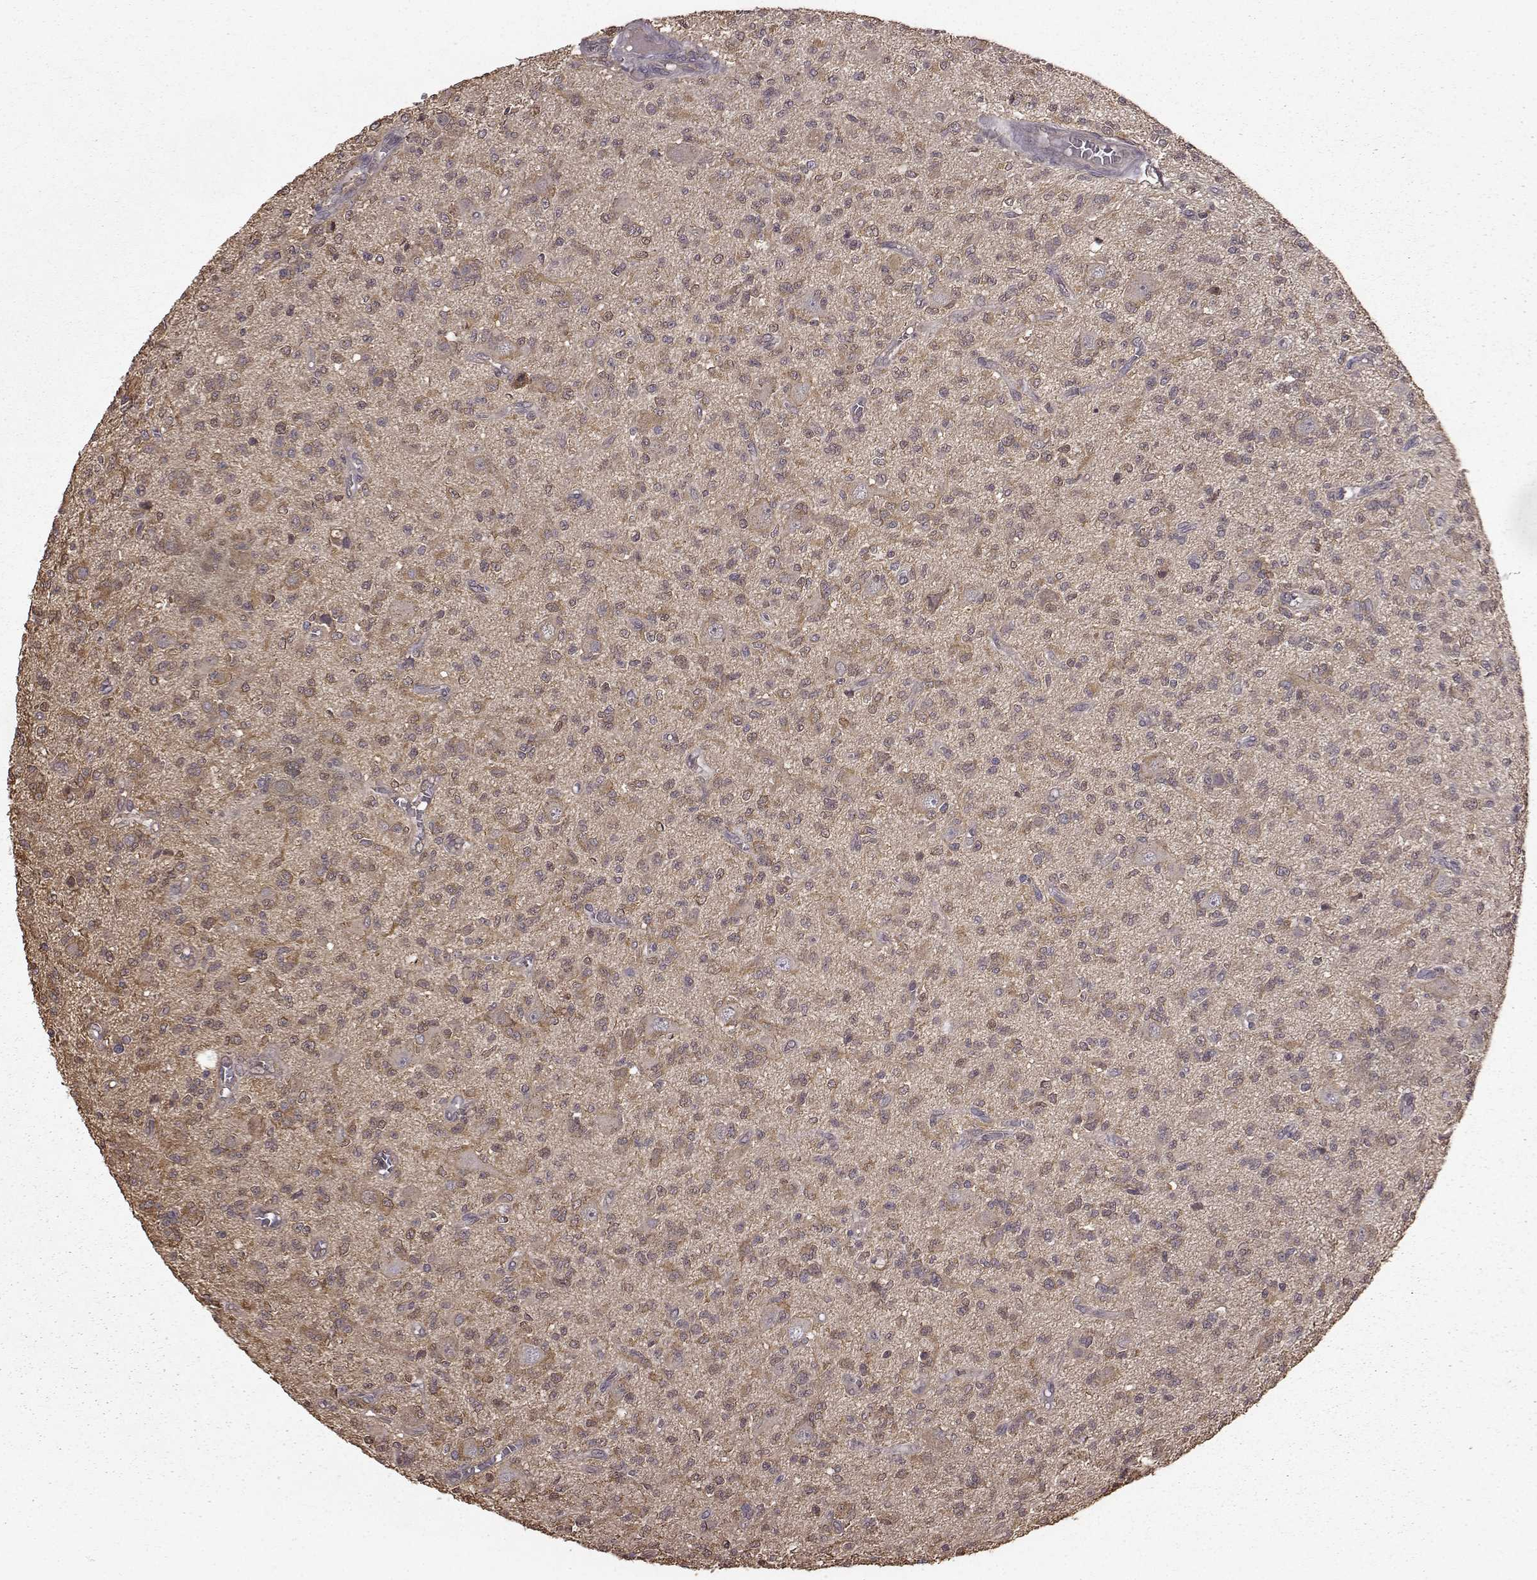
{"staining": {"intensity": "negative", "quantity": "none", "location": "none"}, "tissue": "glioma", "cell_type": "Tumor cells", "image_type": "cancer", "snomed": [{"axis": "morphology", "description": "Glioma, malignant, Low grade"}, {"axis": "topography", "description": "Brain"}], "caption": "A high-resolution photomicrograph shows IHC staining of low-grade glioma (malignant), which shows no significant staining in tumor cells. The staining is performed using DAB brown chromogen with nuclei counter-stained in using hematoxylin.", "gene": "NME1-NME2", "patient": {"sex": "male", "age": 64}}